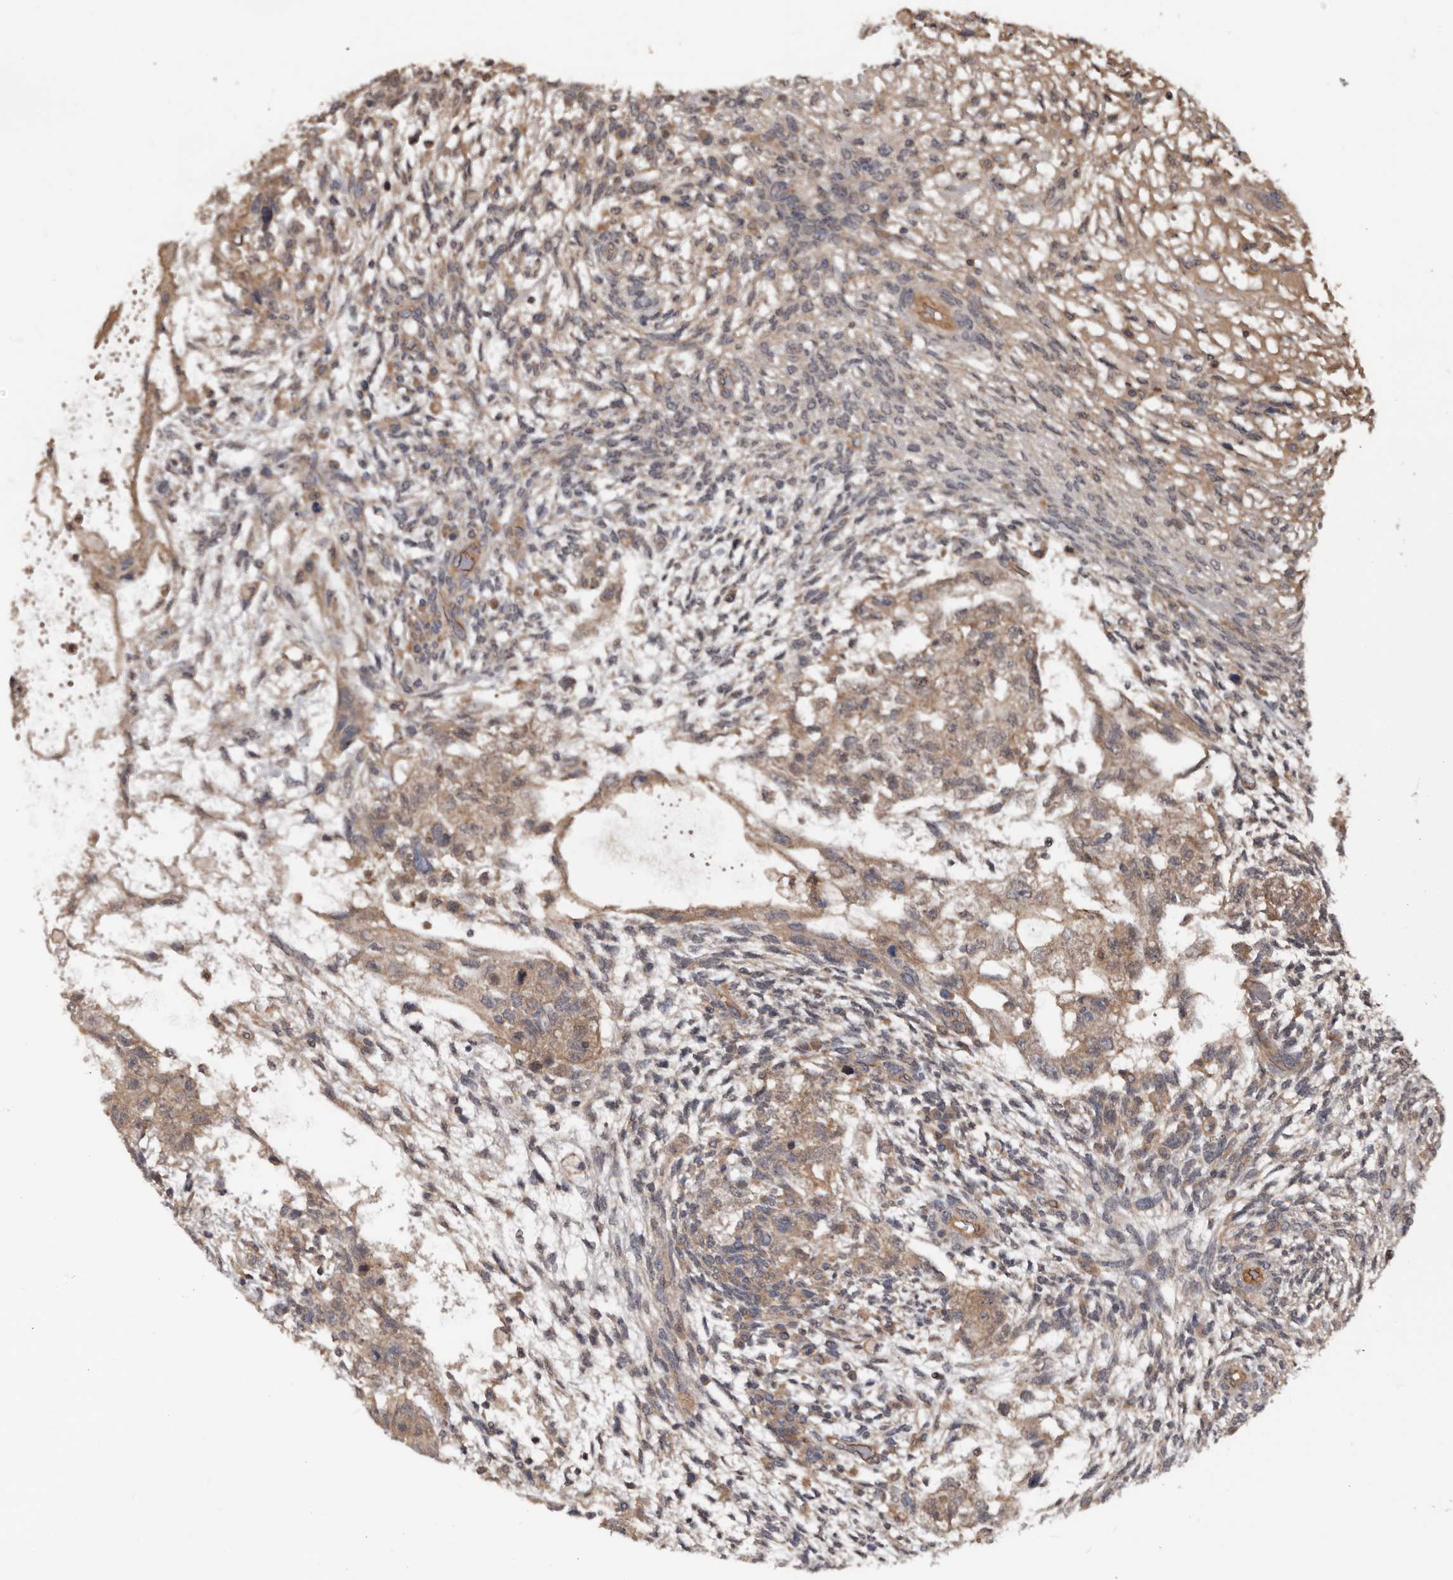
{"staining": {"intensity": "moderate", "quantity": ">75%", "location": "cytoplasmic/membranous"}, "tissue": "testis cancer", "cell_type": "Tumor cells", "image_type": "cancer", "snomed": [{"axis": "morphology", "description": "Normal tissue, NOS"}, {"axis": "morphology", "description": "Carcinoma, Embryonal, NOS"}, {"axis": "topography", "description": "Testis"}], "caption": "Embryonal carcinoma (testis) stained with IHC shows moderate cytoplasmic/membranous staining in approximately >75% of tumor cells.", "gene": "DNAJB4", "patient": {"sex": "male", "age": 36}}